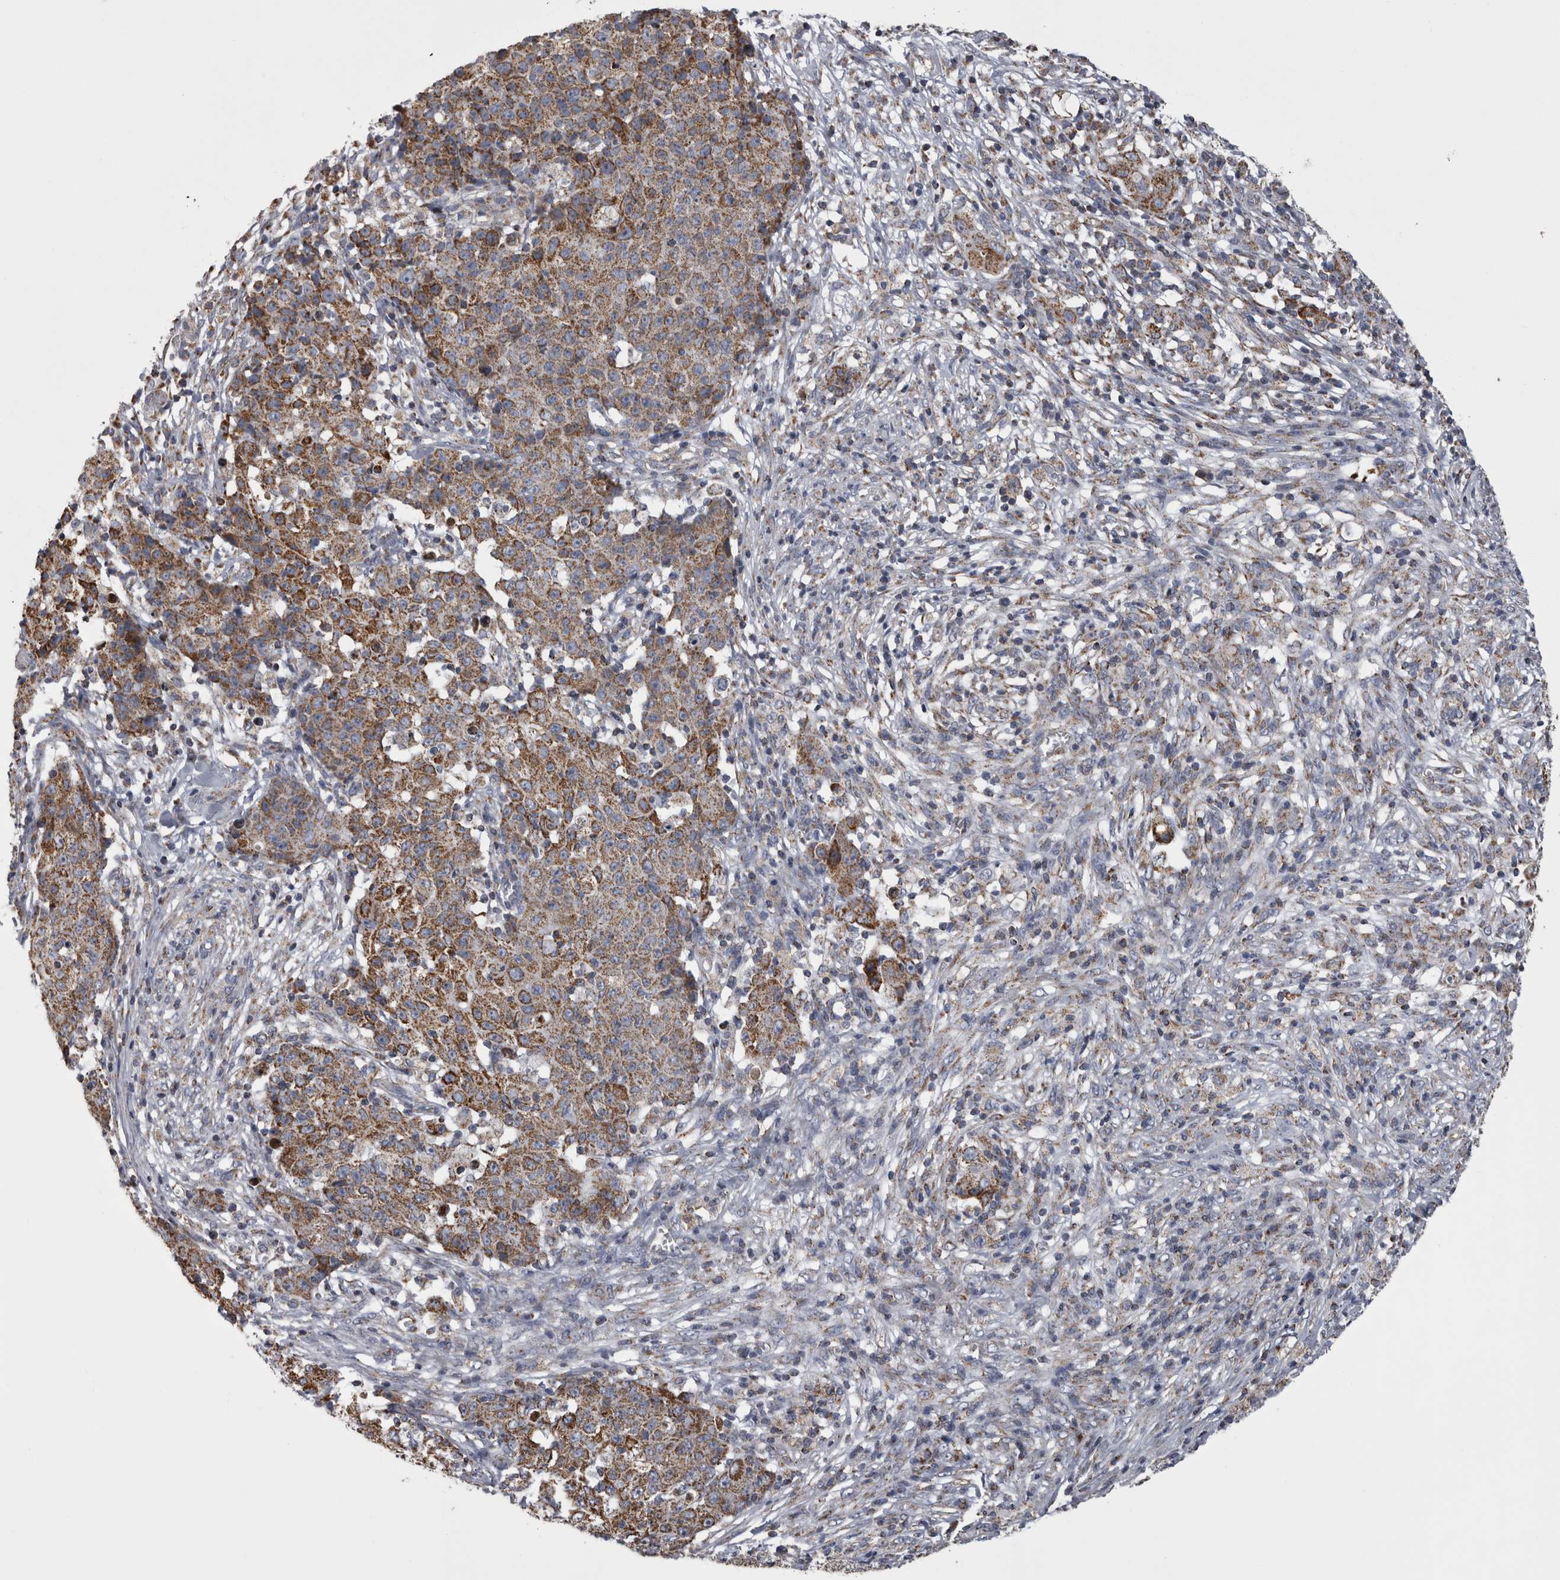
{"staining": {"intensity": "strong", "quantity": ">75%", "location": "cytoplasmic/membranous"}, "tissue": "ovarian cancer", "cell_type": "Tumor cells", "image_type": "cancer", "snomed": [{"axis": "morphology", "description": "Carcinoma, endometroid"}, {"axis": "topography", "description": "Ovary"}], "caption": "About >75% of tumor cells in human ovarian cancer reveal strong cytoplasmic/membranous protein staining as visualized by brown immunohistochemical staining.", "gene": "MDH2", "patient": {"sex": "female", "age": 42}}